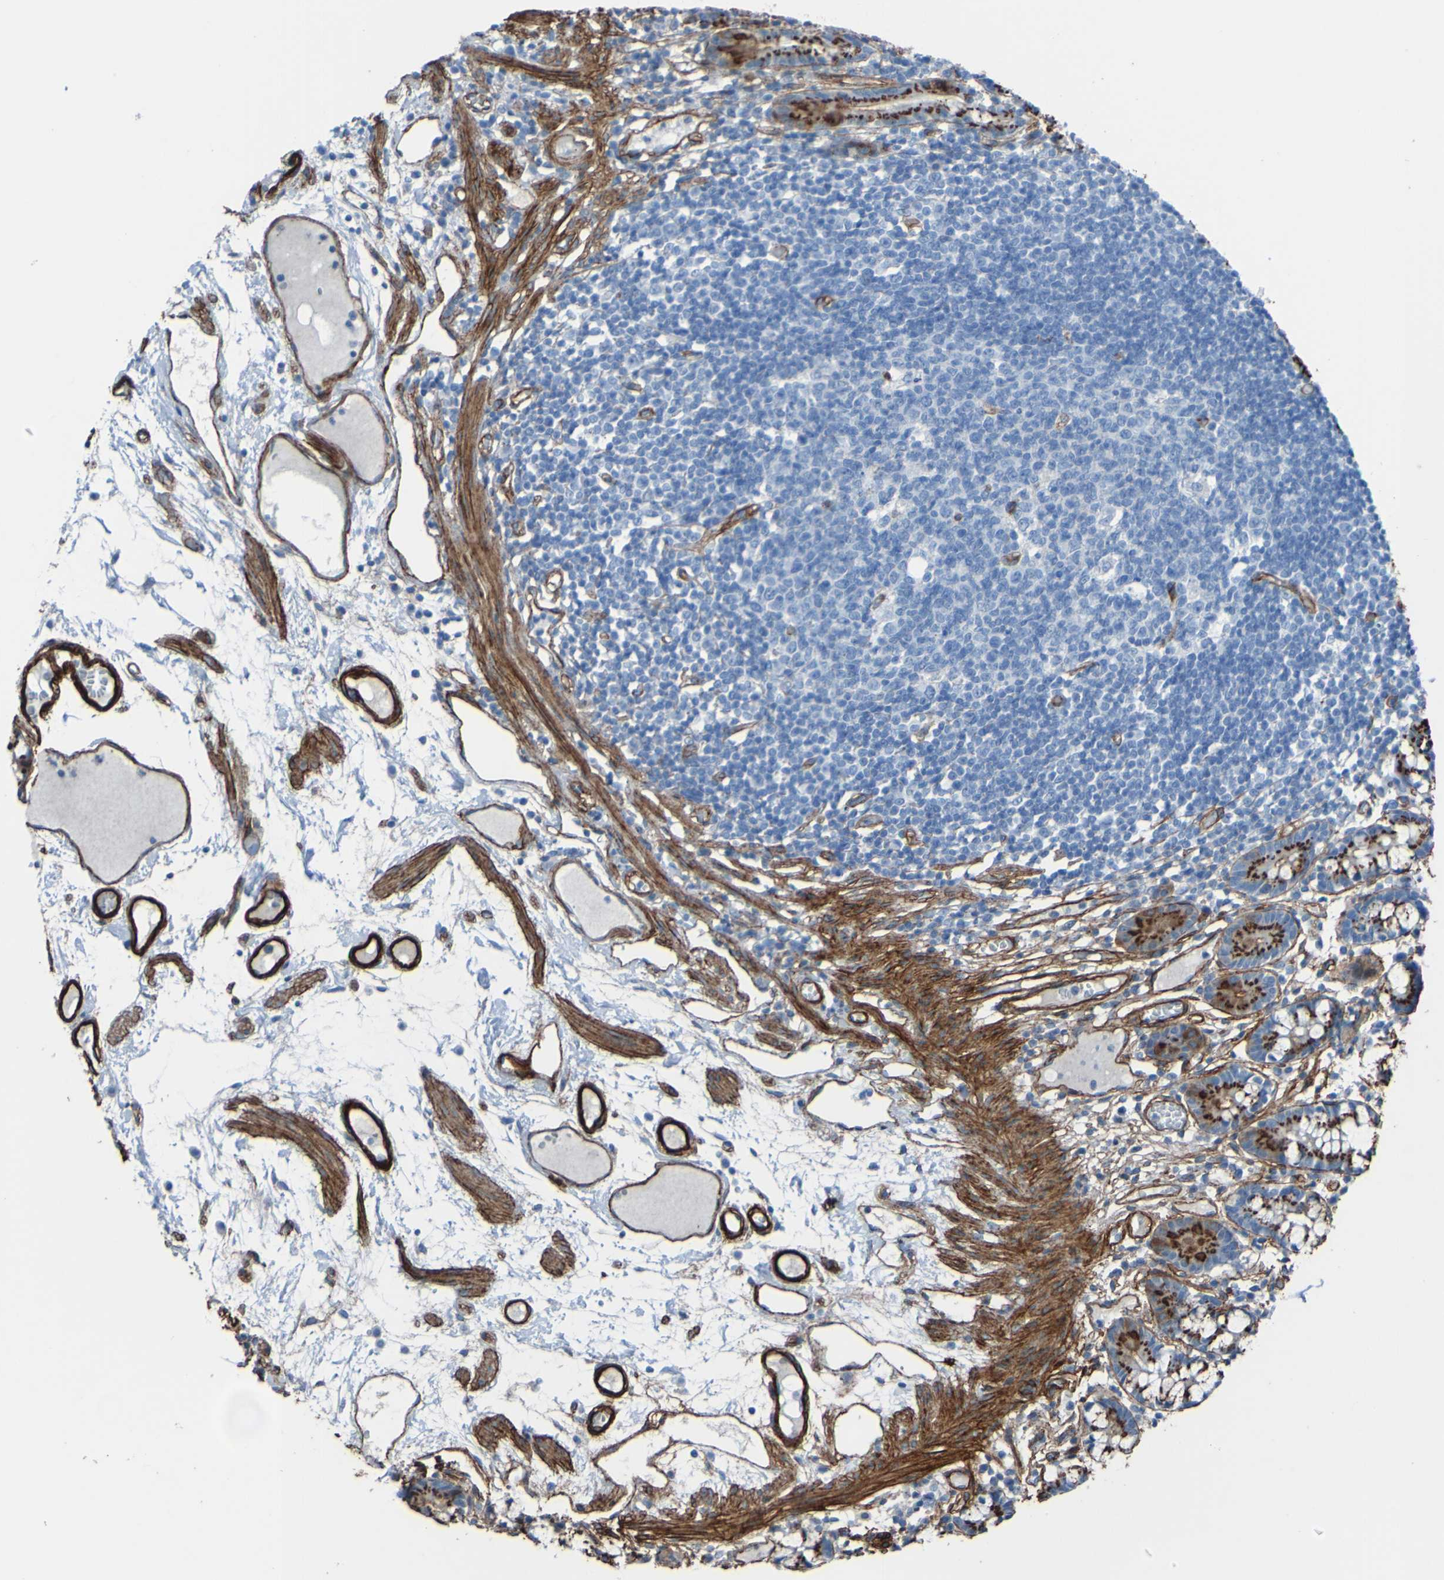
{"staining": {"intensity": "strong", "quantity": ">75%", "location": "cytoplasmic/membranous"}, "tissue": "small intestine", "cell_type": "Glandular cells", "image_type": "normal", "snomed": [{"axis": "morphology", "description": "Normal tissue, NOS"}, {"axis": "morphology", "description": "Cystadenocarcinoma, serous, Metastatic site"}, {"axis": "topography", "description": "Small intestine"}], "caption": "An immunohistochemistry (IHC) micrograph of unremarkable tissue is shown. Protein staining in brown highlights strong cytoplasmic/membranous positivity in small intestine within glandular cells. Using DAB (brown) and hematoxylin (blue) stains, captured at high magnification using brightfield microscopy.", "gene": "COL4A2", "patient": {"sex": "female", "age": 61}}